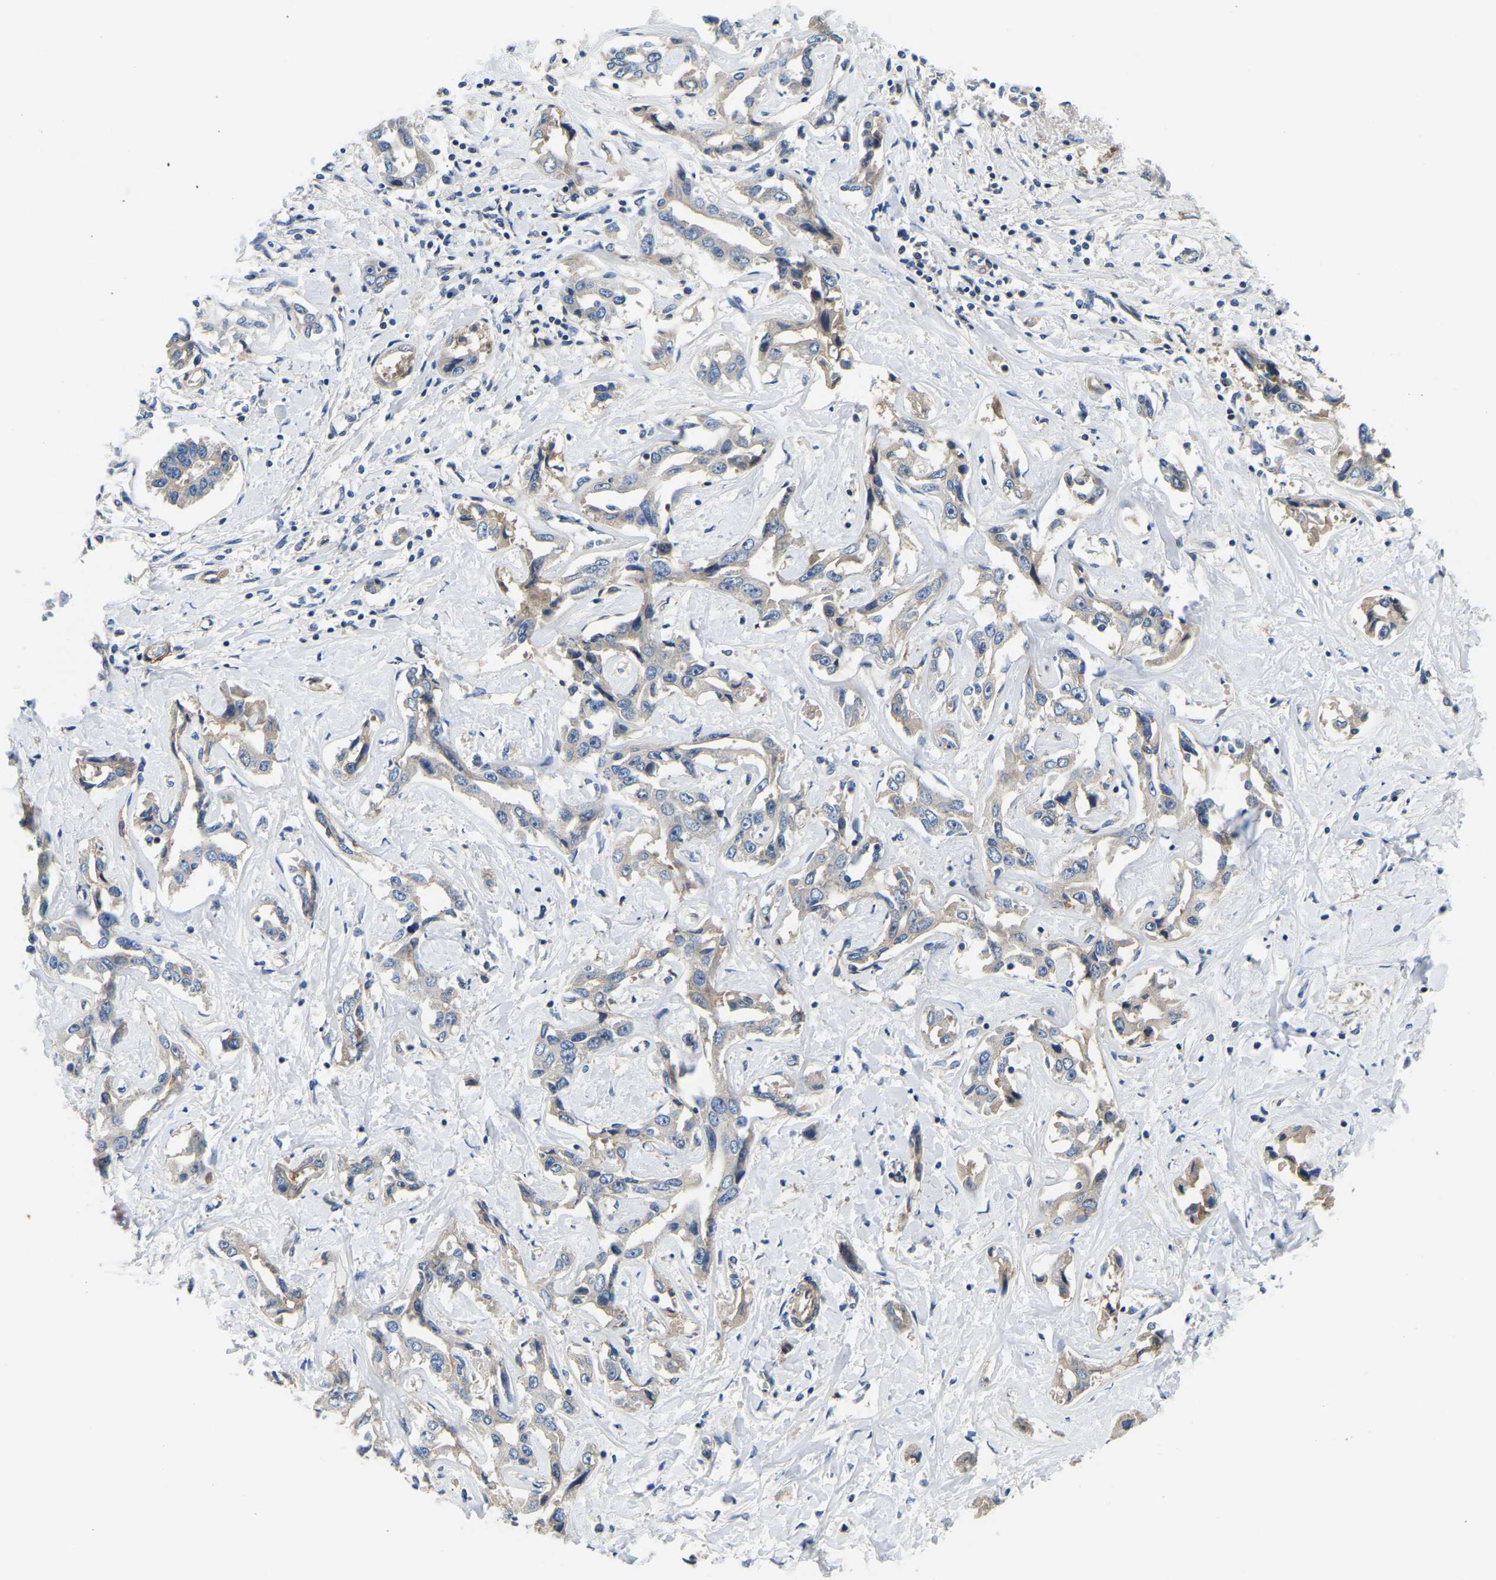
{"staining": {"intensity": "negative", "quantity": "none", "location": "none"}, "tissue": "liver cancer", "cell_type": "Tumor cells", "image_type": "cancer", "snomed": [{"axis": "morphology", "description": "Cholangiocarcinoma"}, {"axis": "topography", "description": "Liver"}], "caption": "The IHC histopathology image has no significant expression in tumor cells of liver cancer tissue.", "gene": "LIAS", "patient": {"sex": "male", "age": 59}}